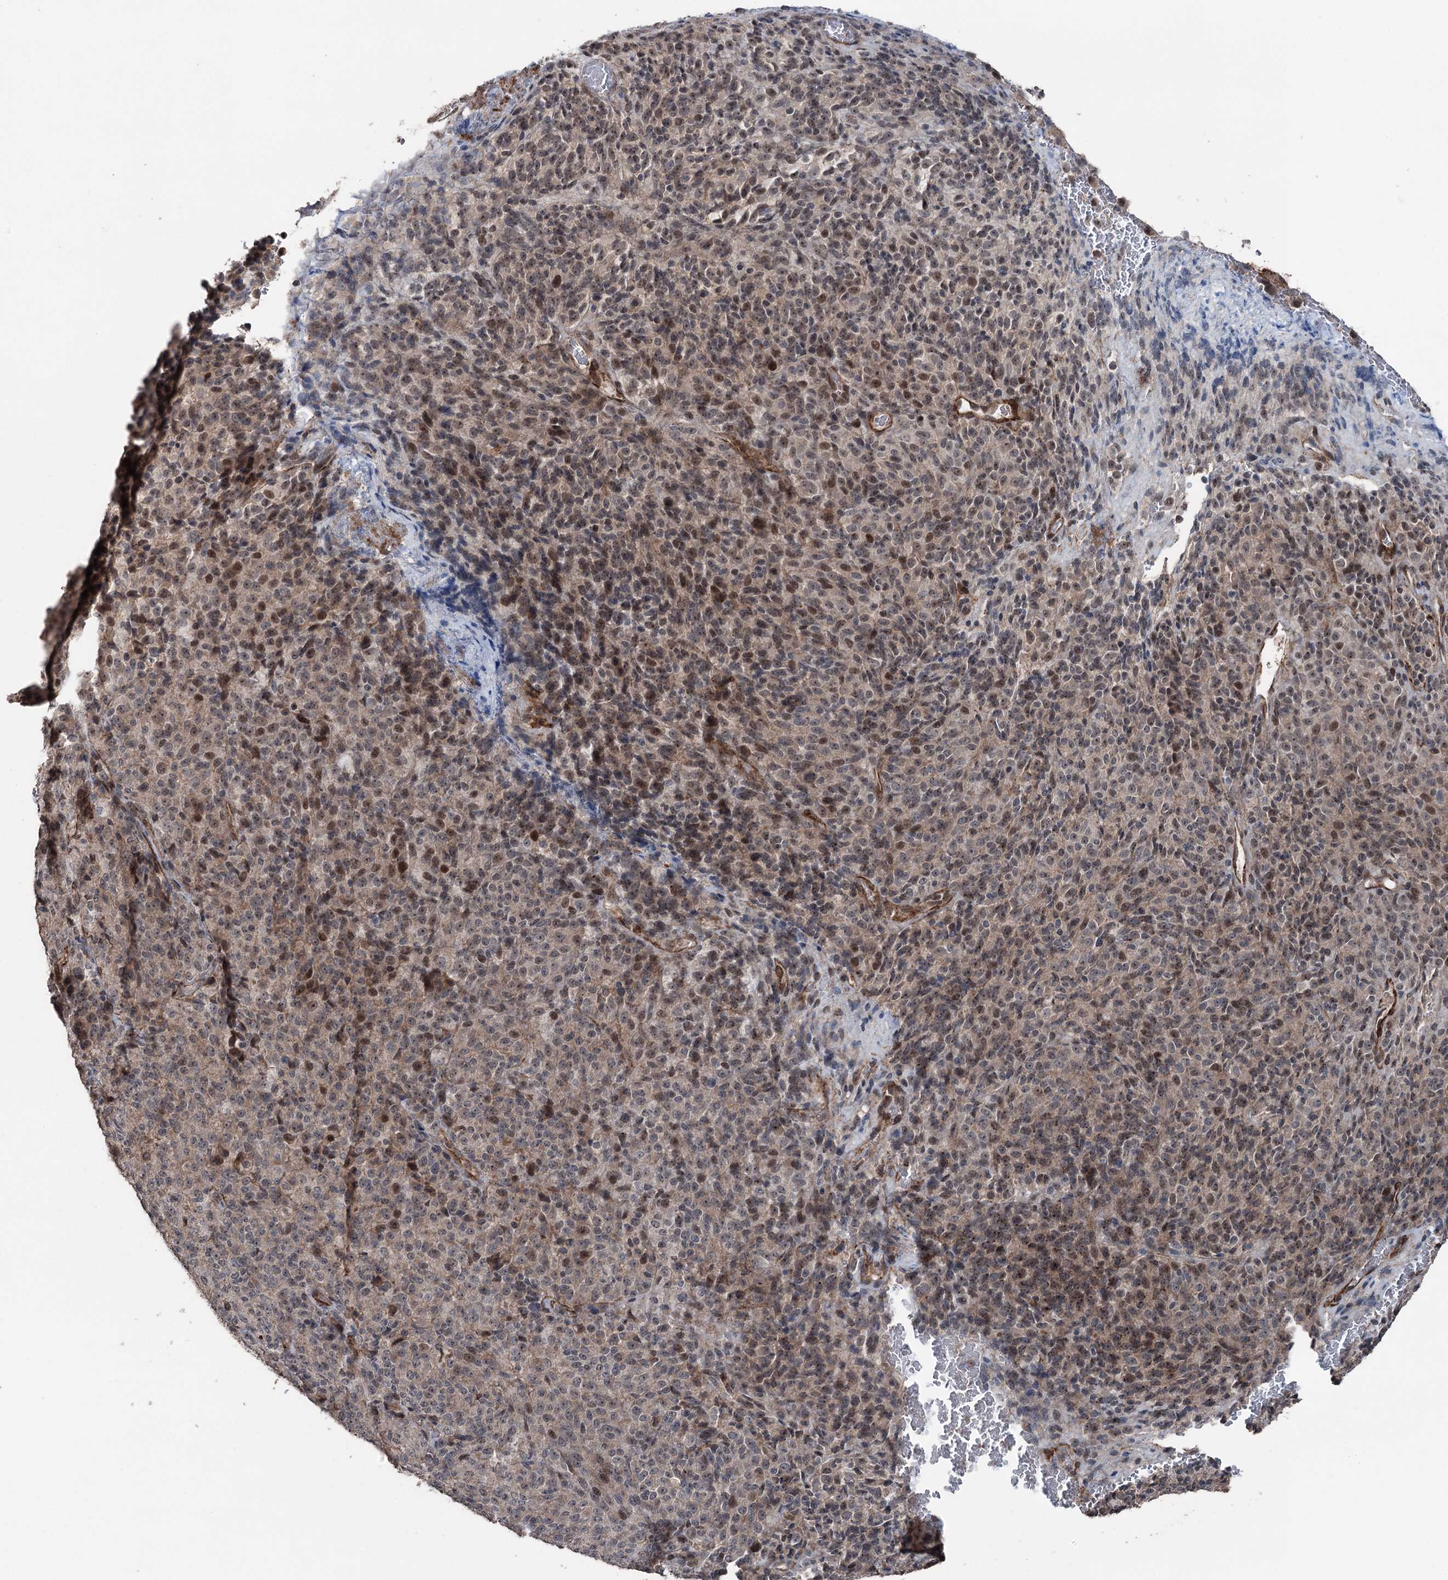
{"staining": {"intensity": "moderate", "quantity": "<25%", "location": "nuclear"}, "tissue": "melanoma", "cell_type": "Tumor cells", "image_type": "cancer", "snomed": [{"axis": "morphology", "description": "Malignant melanoma, Metastatic site"}, {"axis": "topography", "description": "Brain"}], "caption": "Immunohistochemistry of malignant melanoma (metastatic site) displays low levels of moderate nuclear expression in about <25% of tumor cells. (DAB = brown stain, brightfield microscopy at high magnification).", "gene": "CCDC82", "patient": {"sex": "female", "age": 56}}